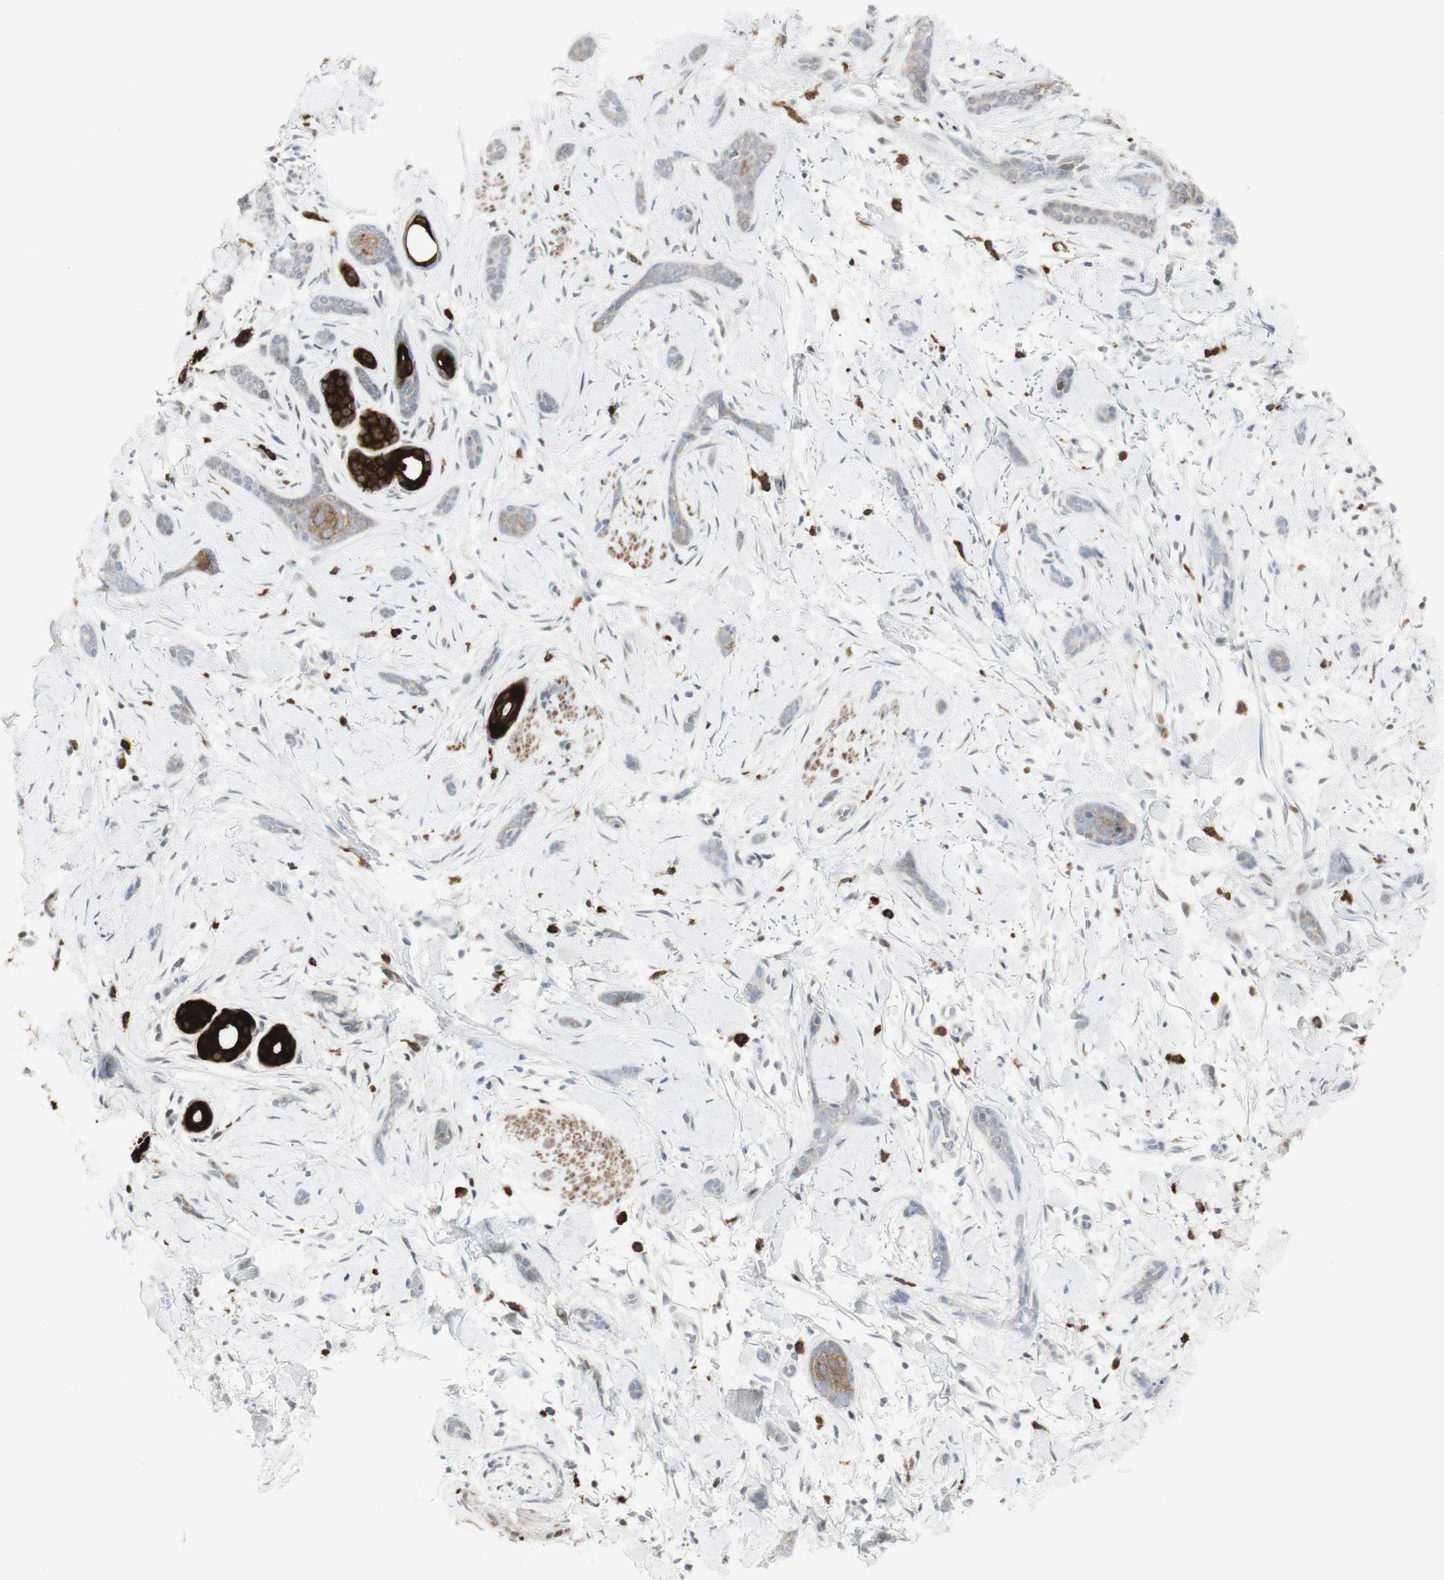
{"staining": {"intensity": "moderate", "quantity": "<25%", "location": "cytoplasmic/membranous"}, "tissue": "skin cancer", "cell_type": "Tumor cells", "image_type": "cancer", "snomed": [{"axis": "morphology", "description": "Basal cell carcinoma"}, {"axis": "morphology", "description": "Adnexal tumor, benign"}, {"axis": "topography", "description": "Skin"}], "caption": "Skin basal cell carcinoma tissue shows moderate cytoplasmic/membranous expression in about <25% of tumor cells, visualized by immunohistochemistry. The protein is stained brown, and the nuclei are stained in blue (DAB IHC with brightfield microscopy, high magnification).", "gene": "C1orf116", "patient": {"sex": "female", "age": 42}}